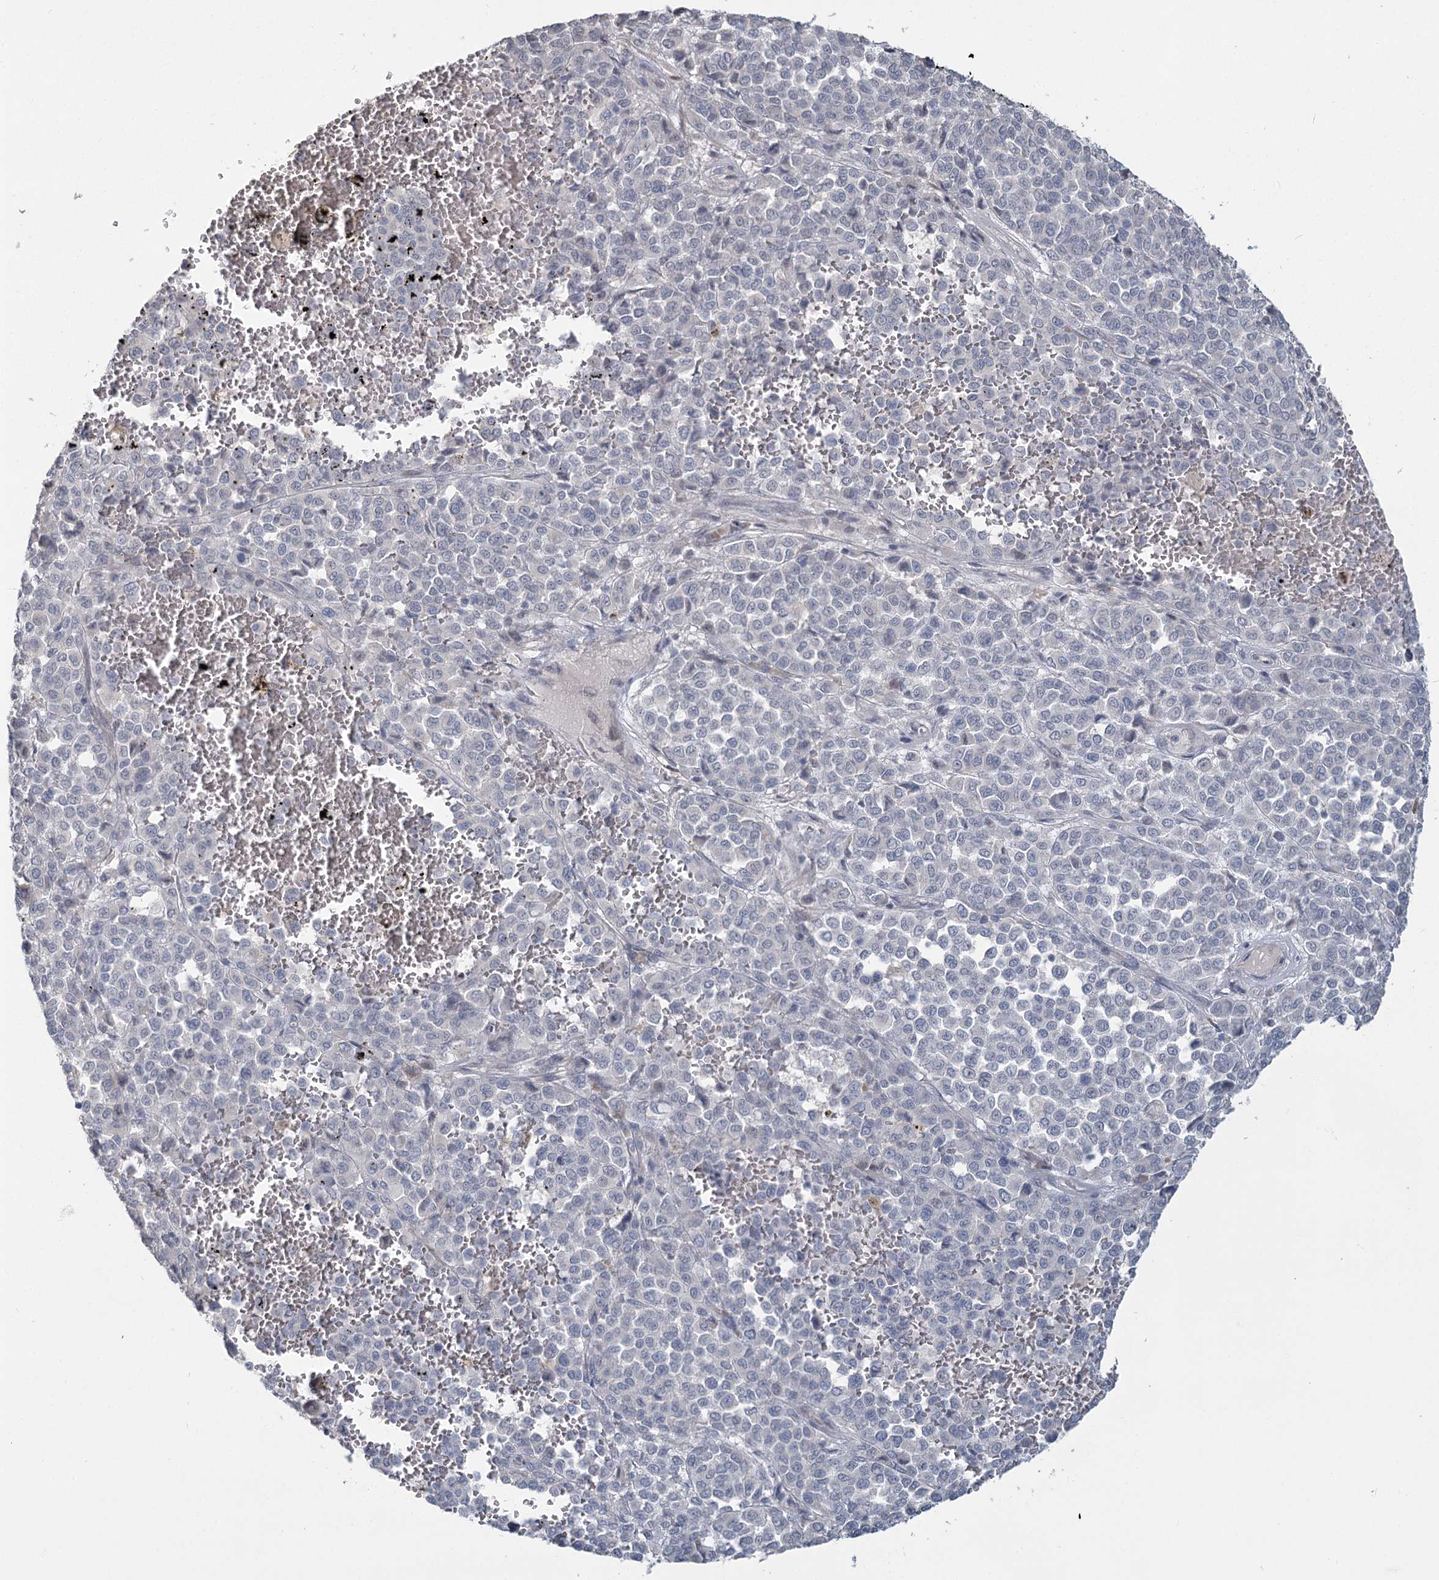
{"staining": {"intensity": "negative", "quantity": "none", "location": "none"}, "tissue": "melanoma", "cell_type": "Tumor cells", "image_type": "cancer", "snomed": [{"axis": "morphology", "description": "Malignant melanoma, Metastatic site"}, {"axis": "topography", "description": "Pancreas"}], "caption": "A histopathology image of human malignant melanoma (metastatic site) is negative for staining in tumor cells.", "gene": "SLC9A3", "patient": {"sex": "female", "age": 30}}